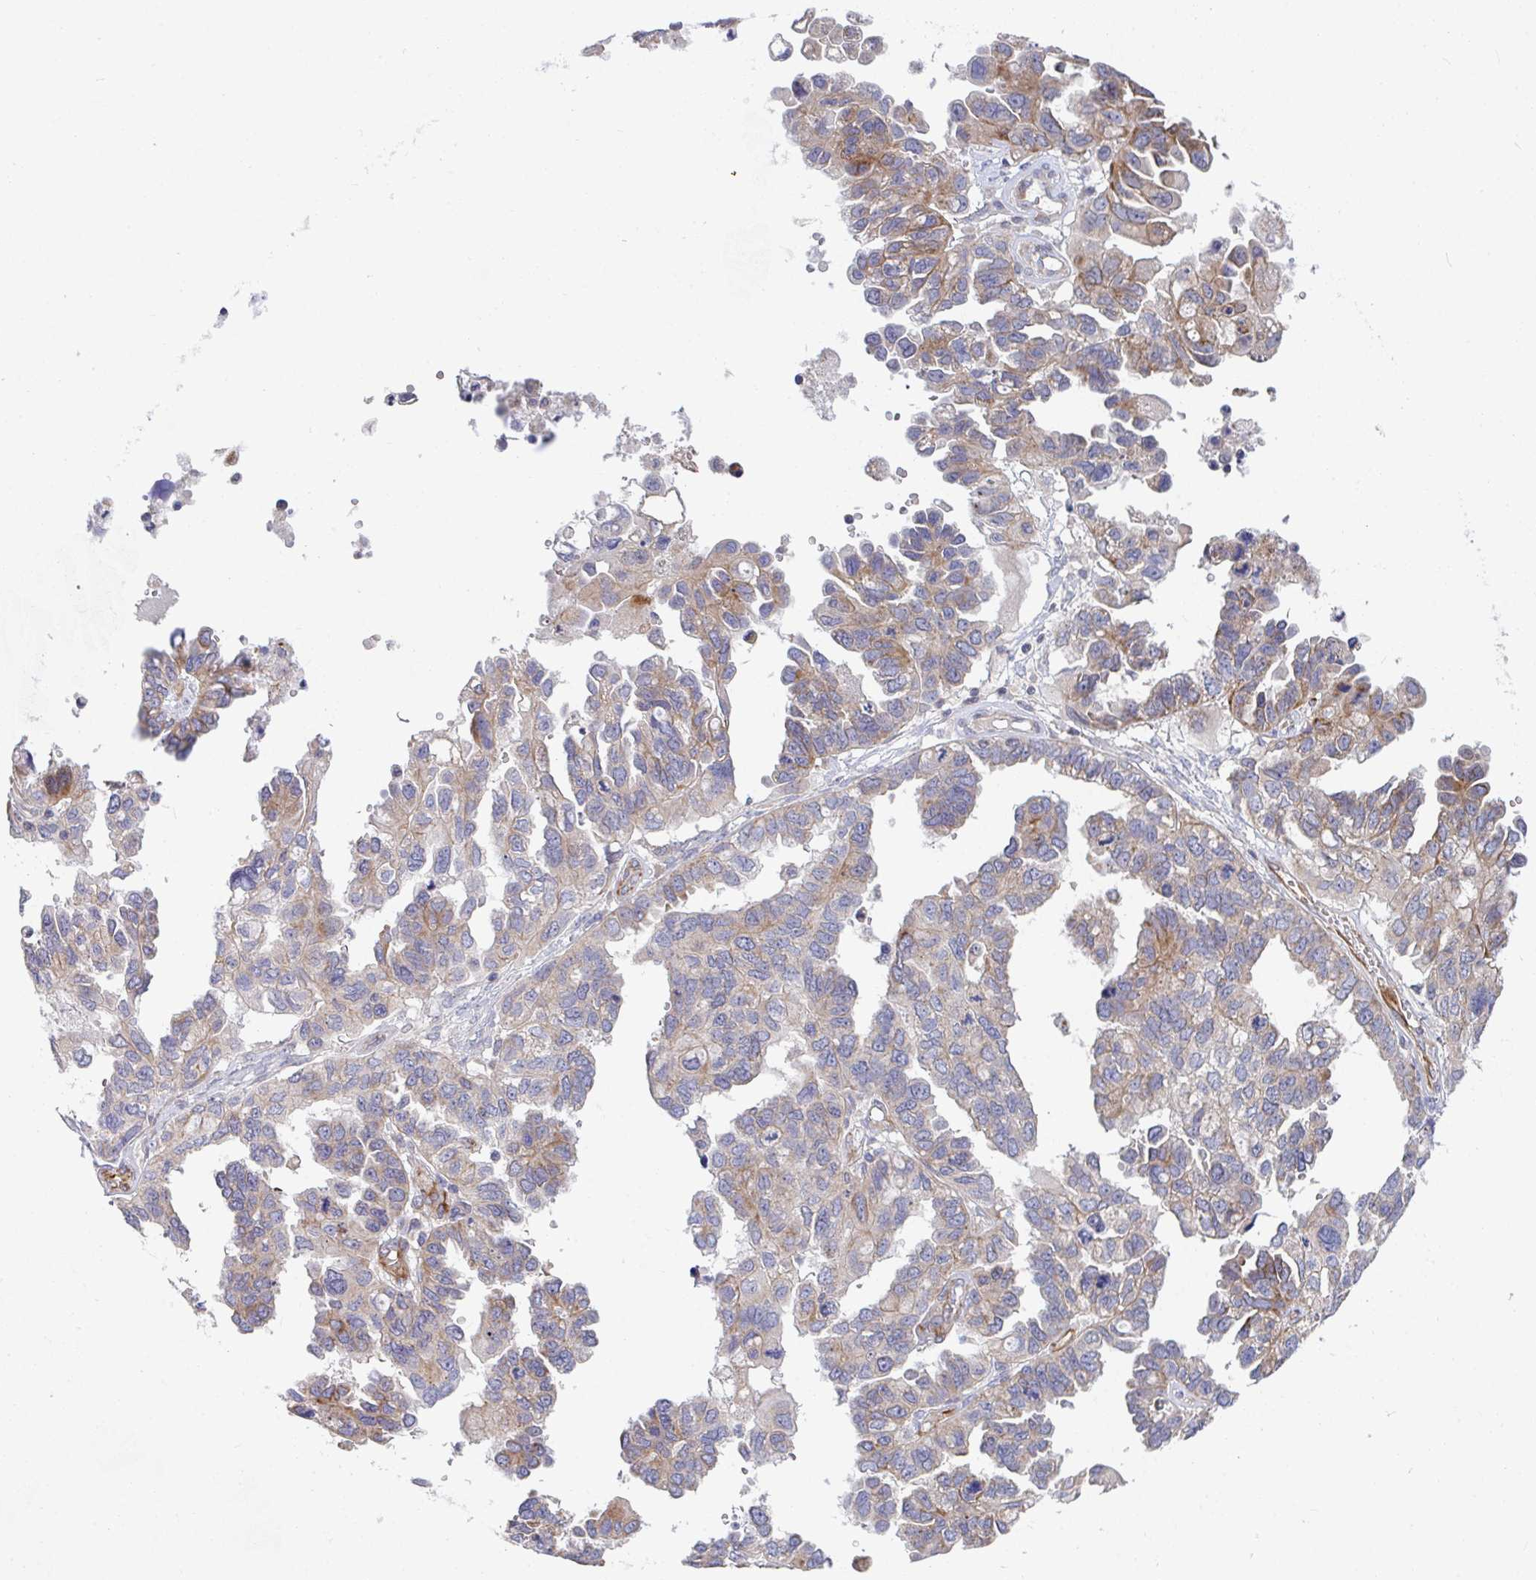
{"staining": {"intensity": "moderate", "quantity": "<25%", "location": "cytoplasmic/membranous"}, "tissue": "ovarian cancer", "cell_type": "Tumor cells", "image_type": "cancer", "snomed": [{"axis": "morphology", "description": "Cystadenocarcinoma, serous, NOS"}, {"axis": "topography", "description": "Ovary"}], "caption": "Moderate cytoplasmic/membranous expression is seen in approximately <25% of tumor cells in ovarian serous cystadenocarcinoma.", "gene": "EIF1AD", "patient": {"sex": "female", "age": 53}}